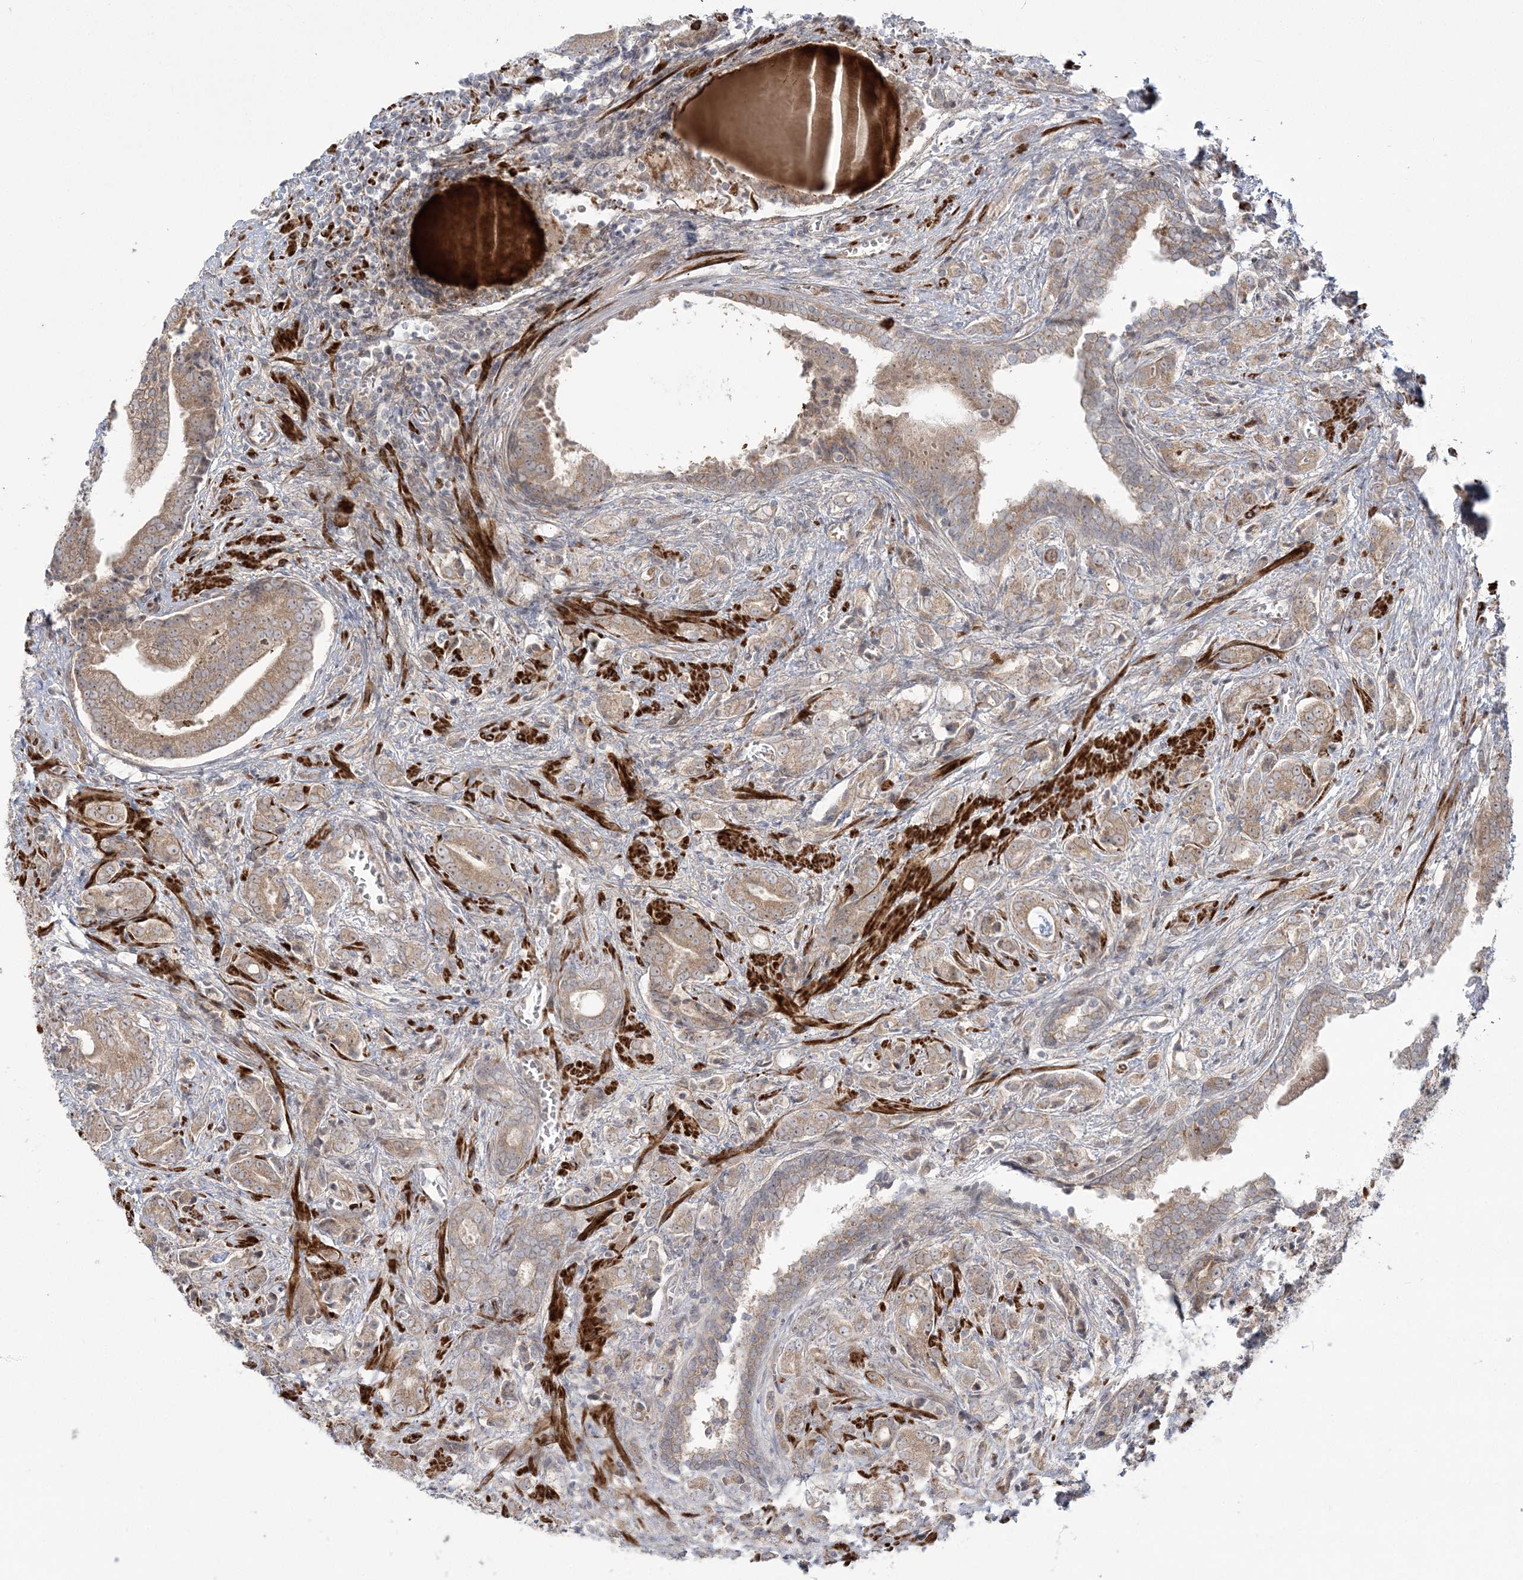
{"staining": {"intensity": "moderate", "quantity": ">75%", "location": "cytoplasmic/membranous"}, "tissue": "prostate cancer", "cell_type": "Tumor cells", "image_type": "cancer", "snomed": [{"axis": "morphology", "description": "Adenocarcinoma, High grade"}, {"axis": "topography", "description": "Prostate"}], "caption": "The image demonstrates staining of prostate cancer, revealing moderate cytoplasmic/membranous protein positivity (brown color) within tumor cells. (IHC, brightfield microscopy, high magnification).", "gene": "NUDT9", "patient": {"sex": "male", "age": 57}}